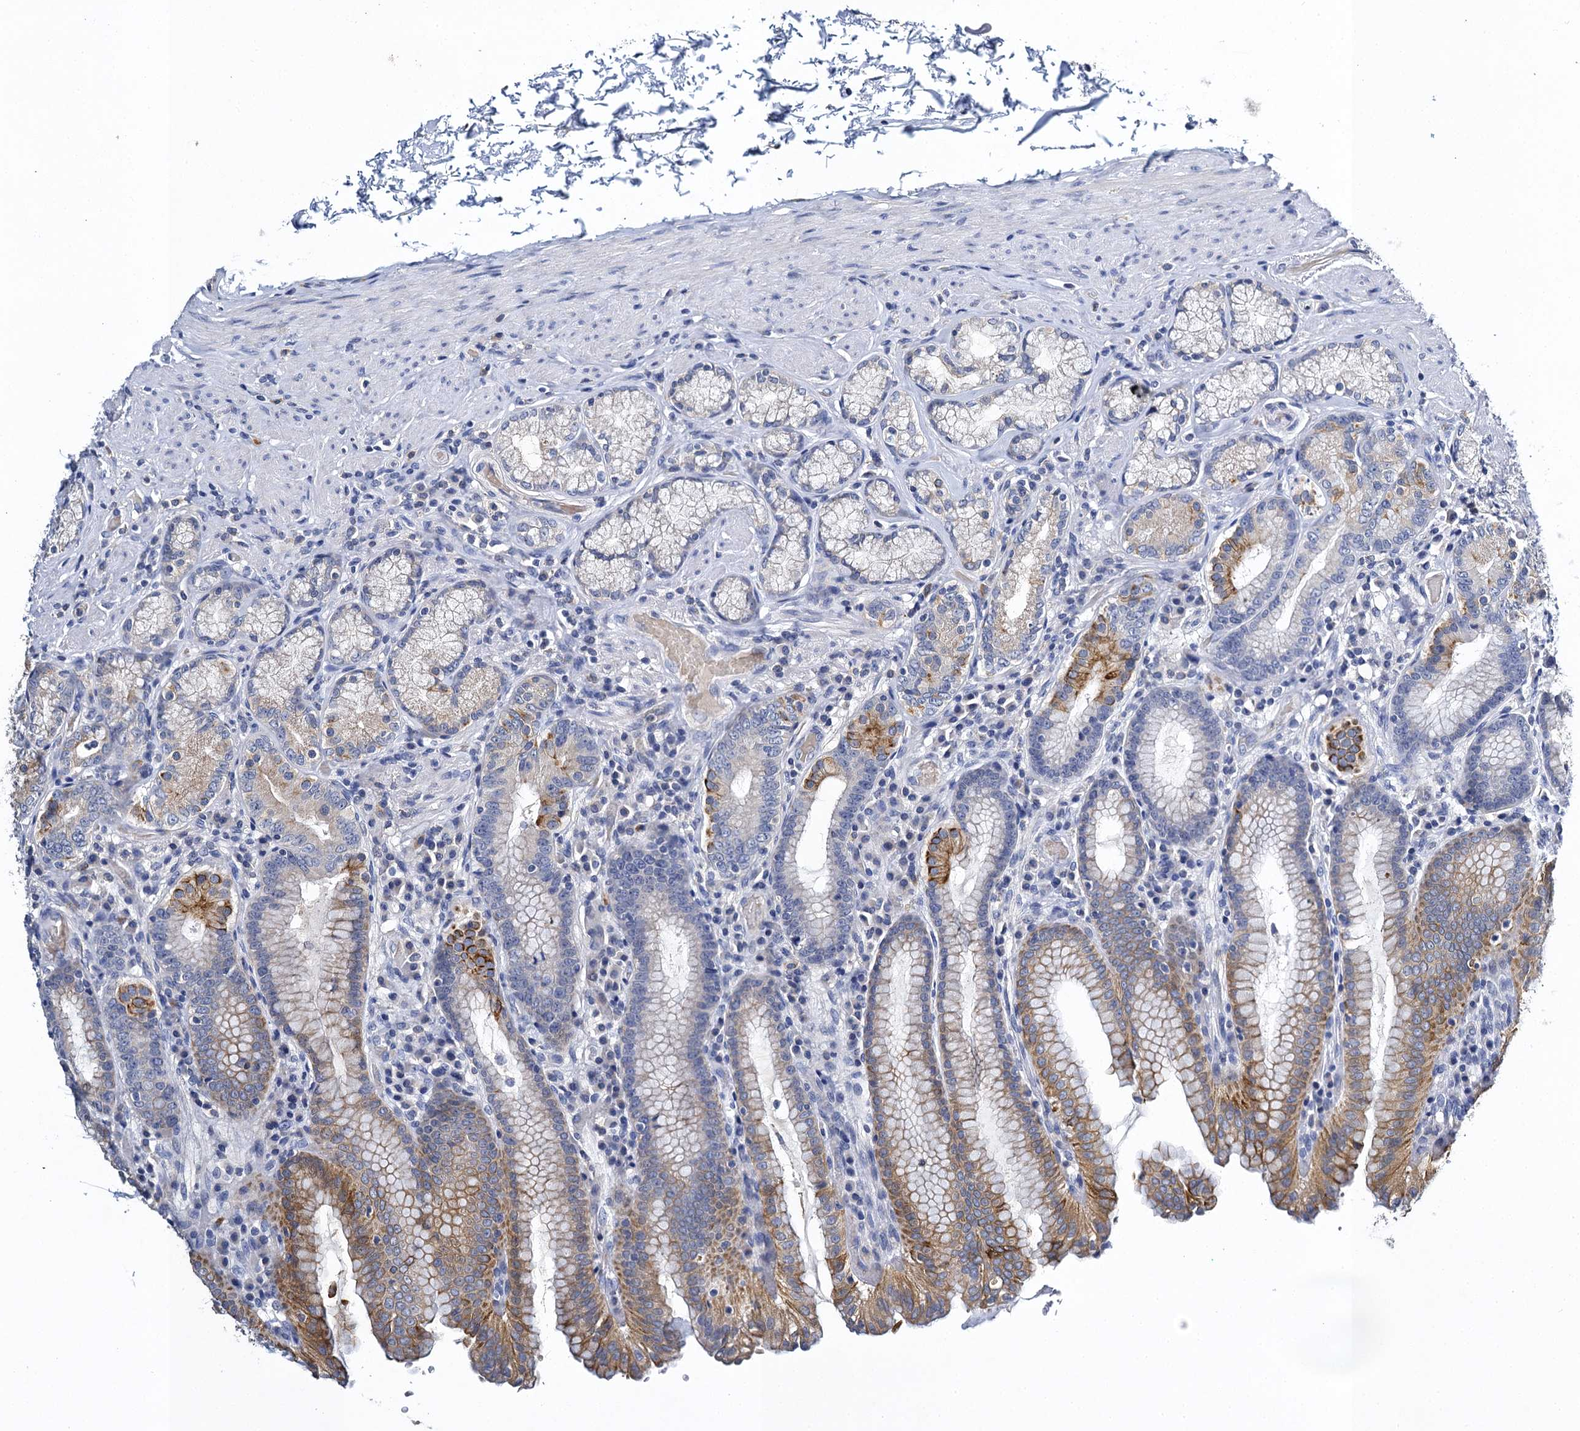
{"staining": {"intensity": "moderate", "quantity": "25%-75%", "location": "cytoplasmic/membranous"}, "tissue": "stomach", "cell_type": "Glandular cells", "image_type": "normal", "snomed": [{"axis": "morphology", "description": "Normal tissue, NOS"}, {"axis": "topography", "description": "Stomach, upper"}, {"axis": "topography", "description": "Stomach, lower"}], "caption": "Immunohistochemistry (IHC) (DAB (3,3'-diaminobenzidine)) staining of unremarkable human stomach demonstrates moderate cytoplasmic/membranous protein positivity in approximately 25%-75% of glandular cells. The protein of interest is shown in brown color, while the nuclei are stained blue.", "gene": "SLC11A2", "patient": {"sex": "female", "age": 76}}